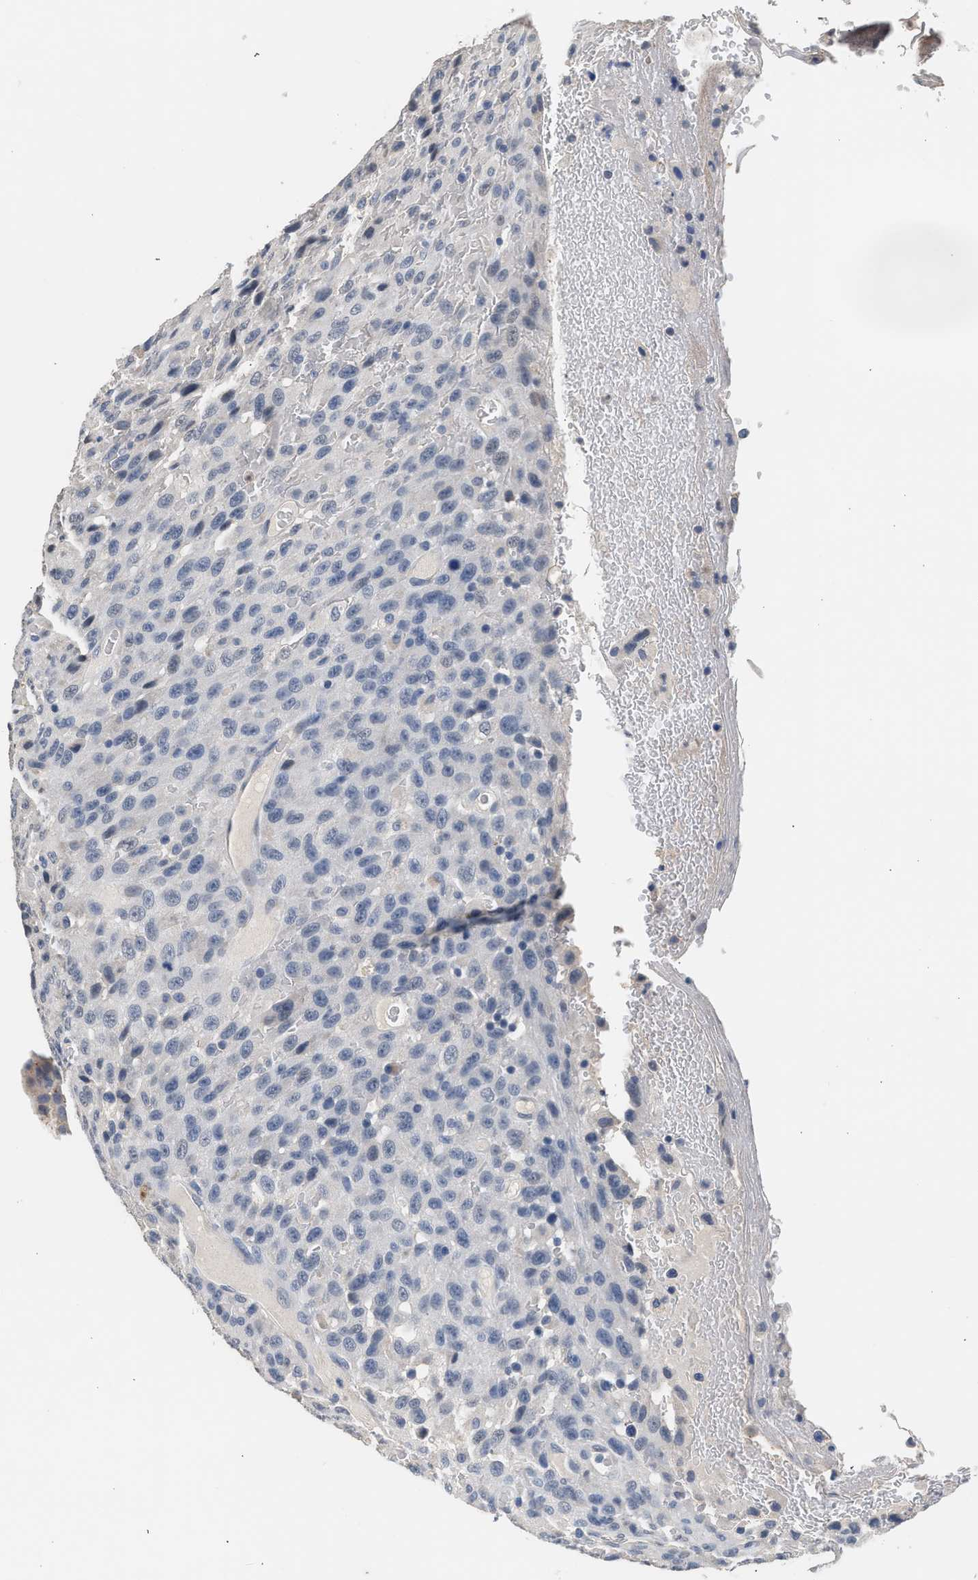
{"staining": {"intensity": "negative", "quantity": "none", "location": "none"}, "tissue": "urothelial cancer", "cell_type": "Tumor cells", "image_type": "cancer", "snomed": [{"axis": "morphology", "description": "Urothelial carcinoma, High grade"}, {"axis": "topography", "description": "Urinary bladder"}], "caption": "Immunohistochemistry (IHC) micrograph of human urothelial carcinoma (high-grade) stained for a protein (brown), which shows no staining in tumor cells.", "gene": "CSF3R", "patient": {"sex": "male", "age": 66}}